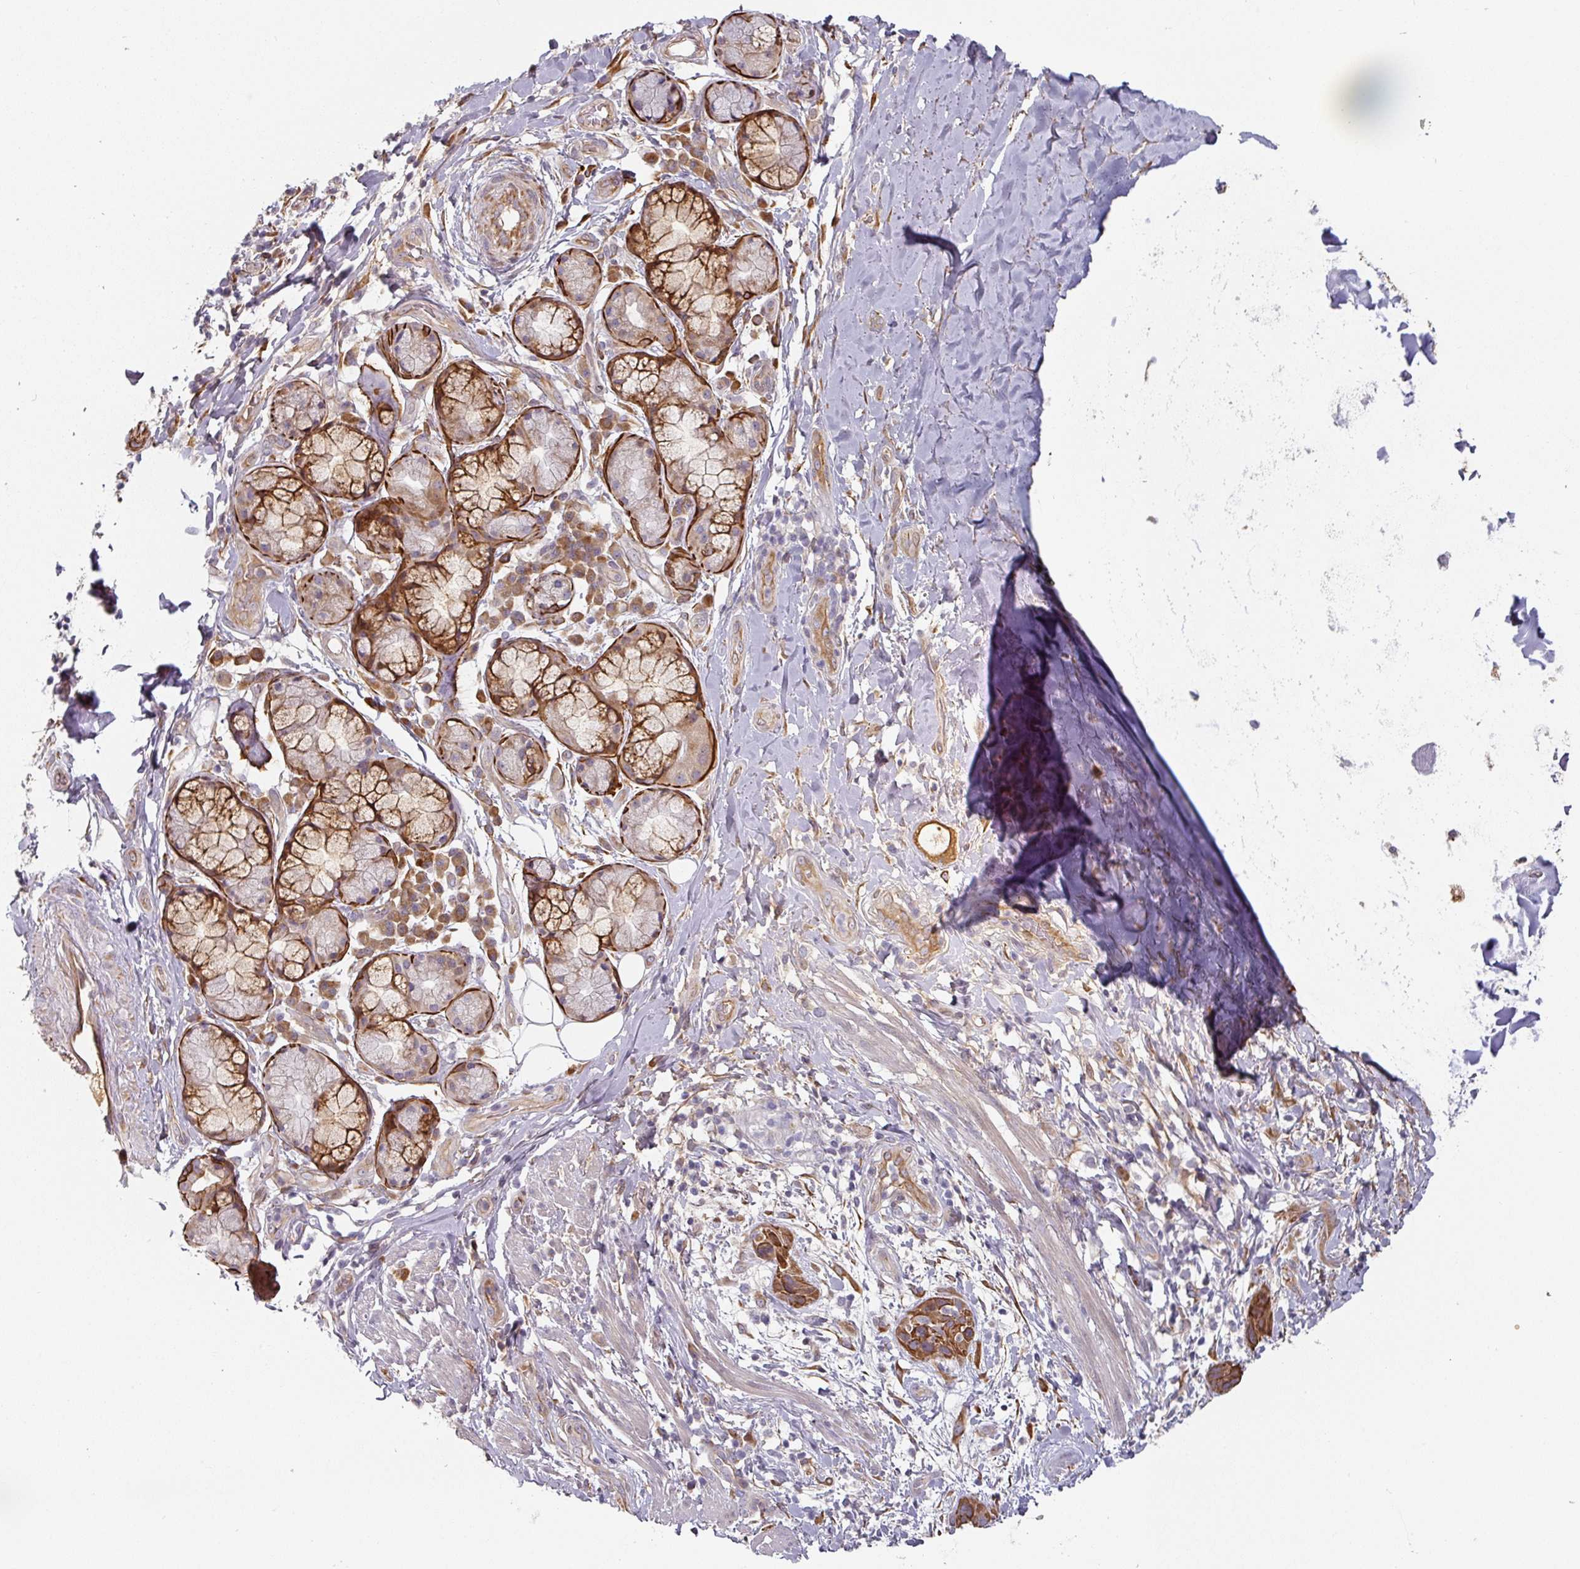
{"staining": {"intensity": "negative", "quantity": "none", "location": "none"}, "tissue": "adipose tissue", "cell_type": "Adipocytes", "image_type": "normal", "snomed": [{"axis": "morphology", "description": "Normal tissue, NOS"}, {"axis": "morphology", "description": "Squamous cell carcinoma, NOS"}, {"axis": "topography", "description": "Bronchus"}, {"axis": "topography", "description": "Lung"}], "caption": "There is no significant staining in adipocytes of adipose tissue. (DAB (3,3'-diaminobenzidine) immunohistochemistry (IHC) with hematoxylin counter stain).", "gene": "CEP78", "patient": {"sex": "female", "age": 70}}